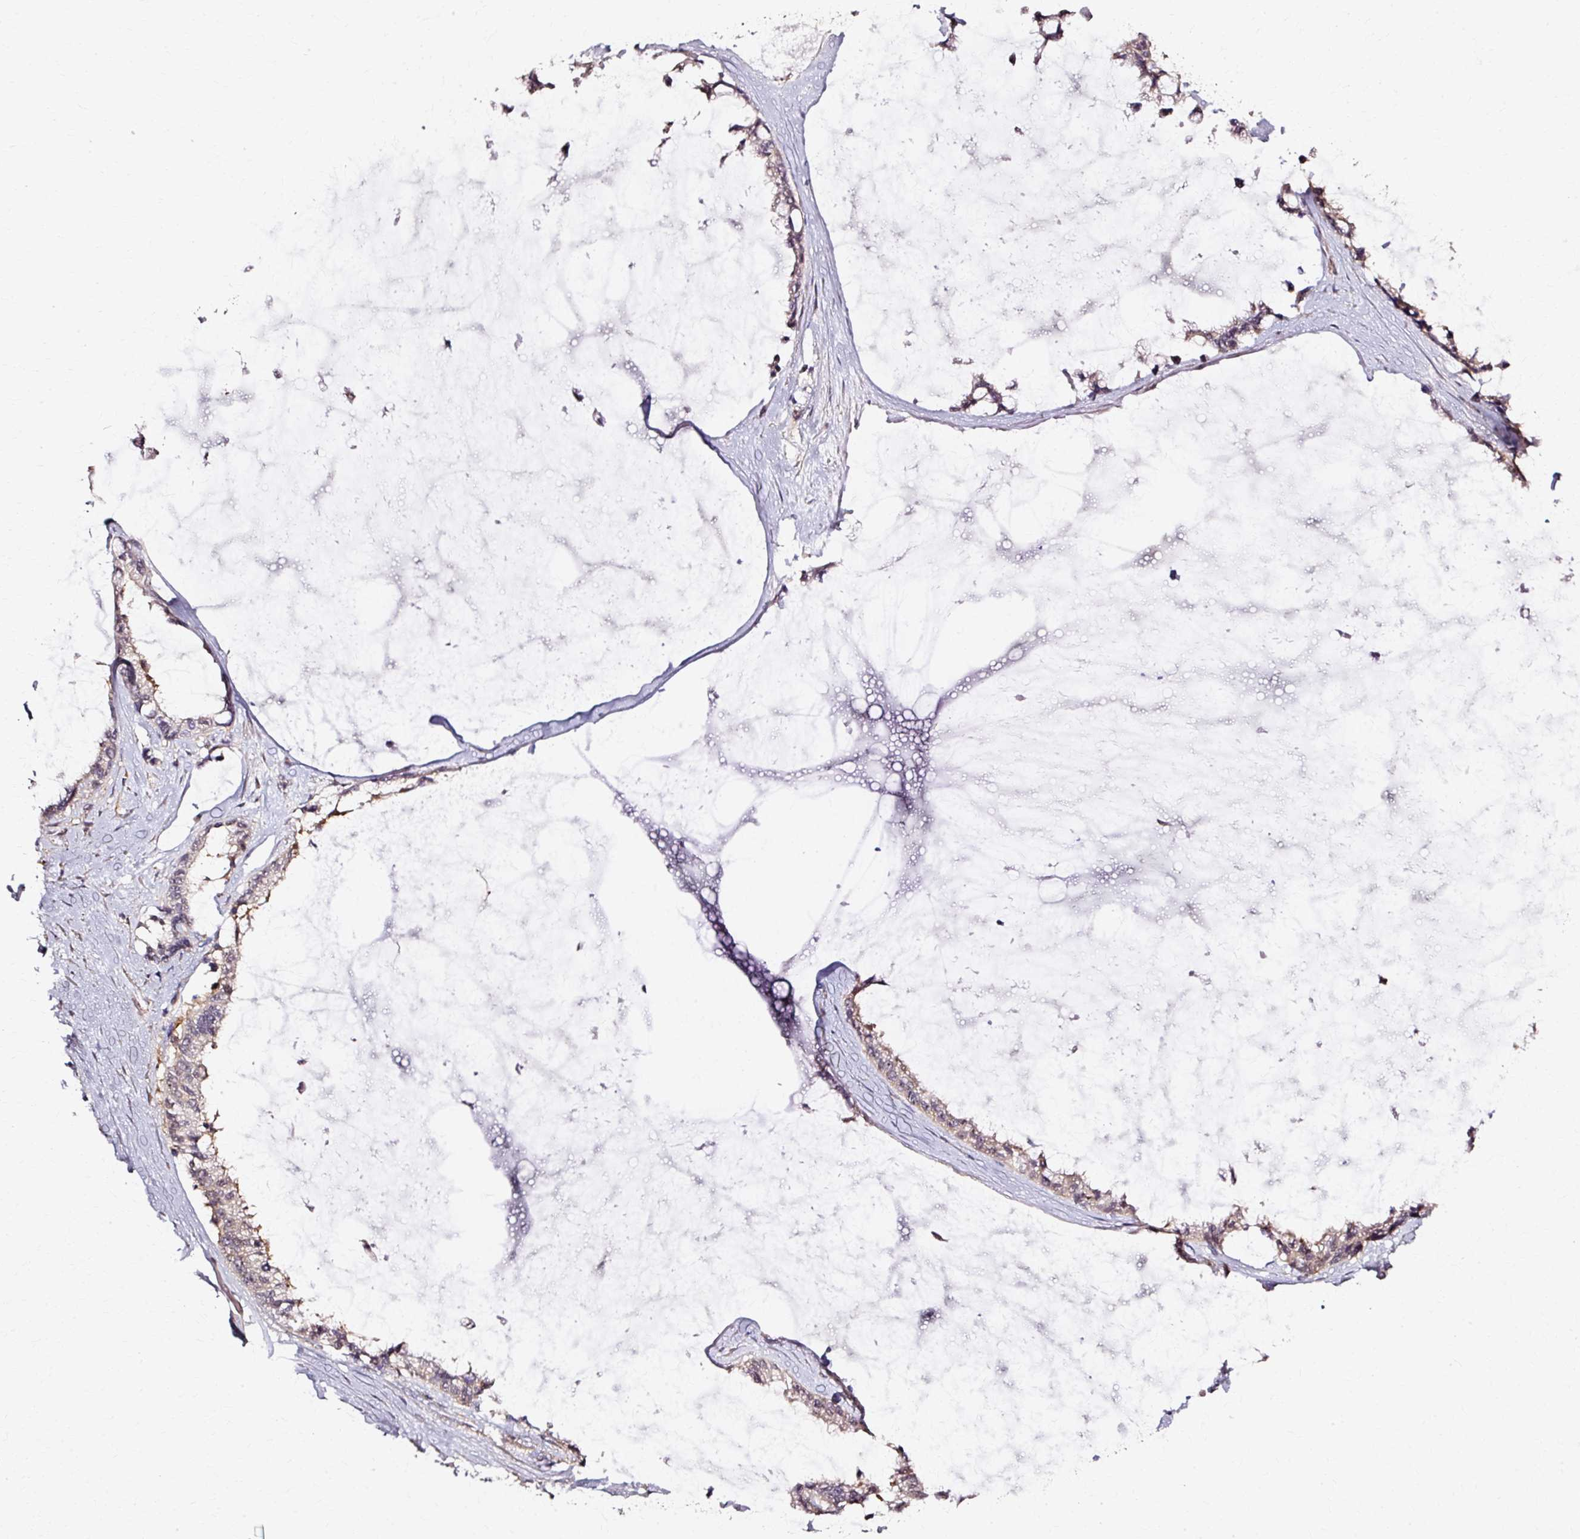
{"staining": {"intensity": "negative", "quantity": "none", "location": "none"}, "tissue": "ovarian cancer", "cell_type": "Tumor cells", "image_type": "cancer", "snomed": [{"axis": "morphology", "description": "Cystadenocarcinoma, mucinous, NOS"}, {"axis": "topography", "description": "Ovary"}], "caption": "This is an immunohistochemistry photomicrograph of human ovarian mucinous cystadenocarcinoma. There is no expression in tumor cells.", "gene": "RGPD5", "patient": {"sex": "female", "age": 39}}